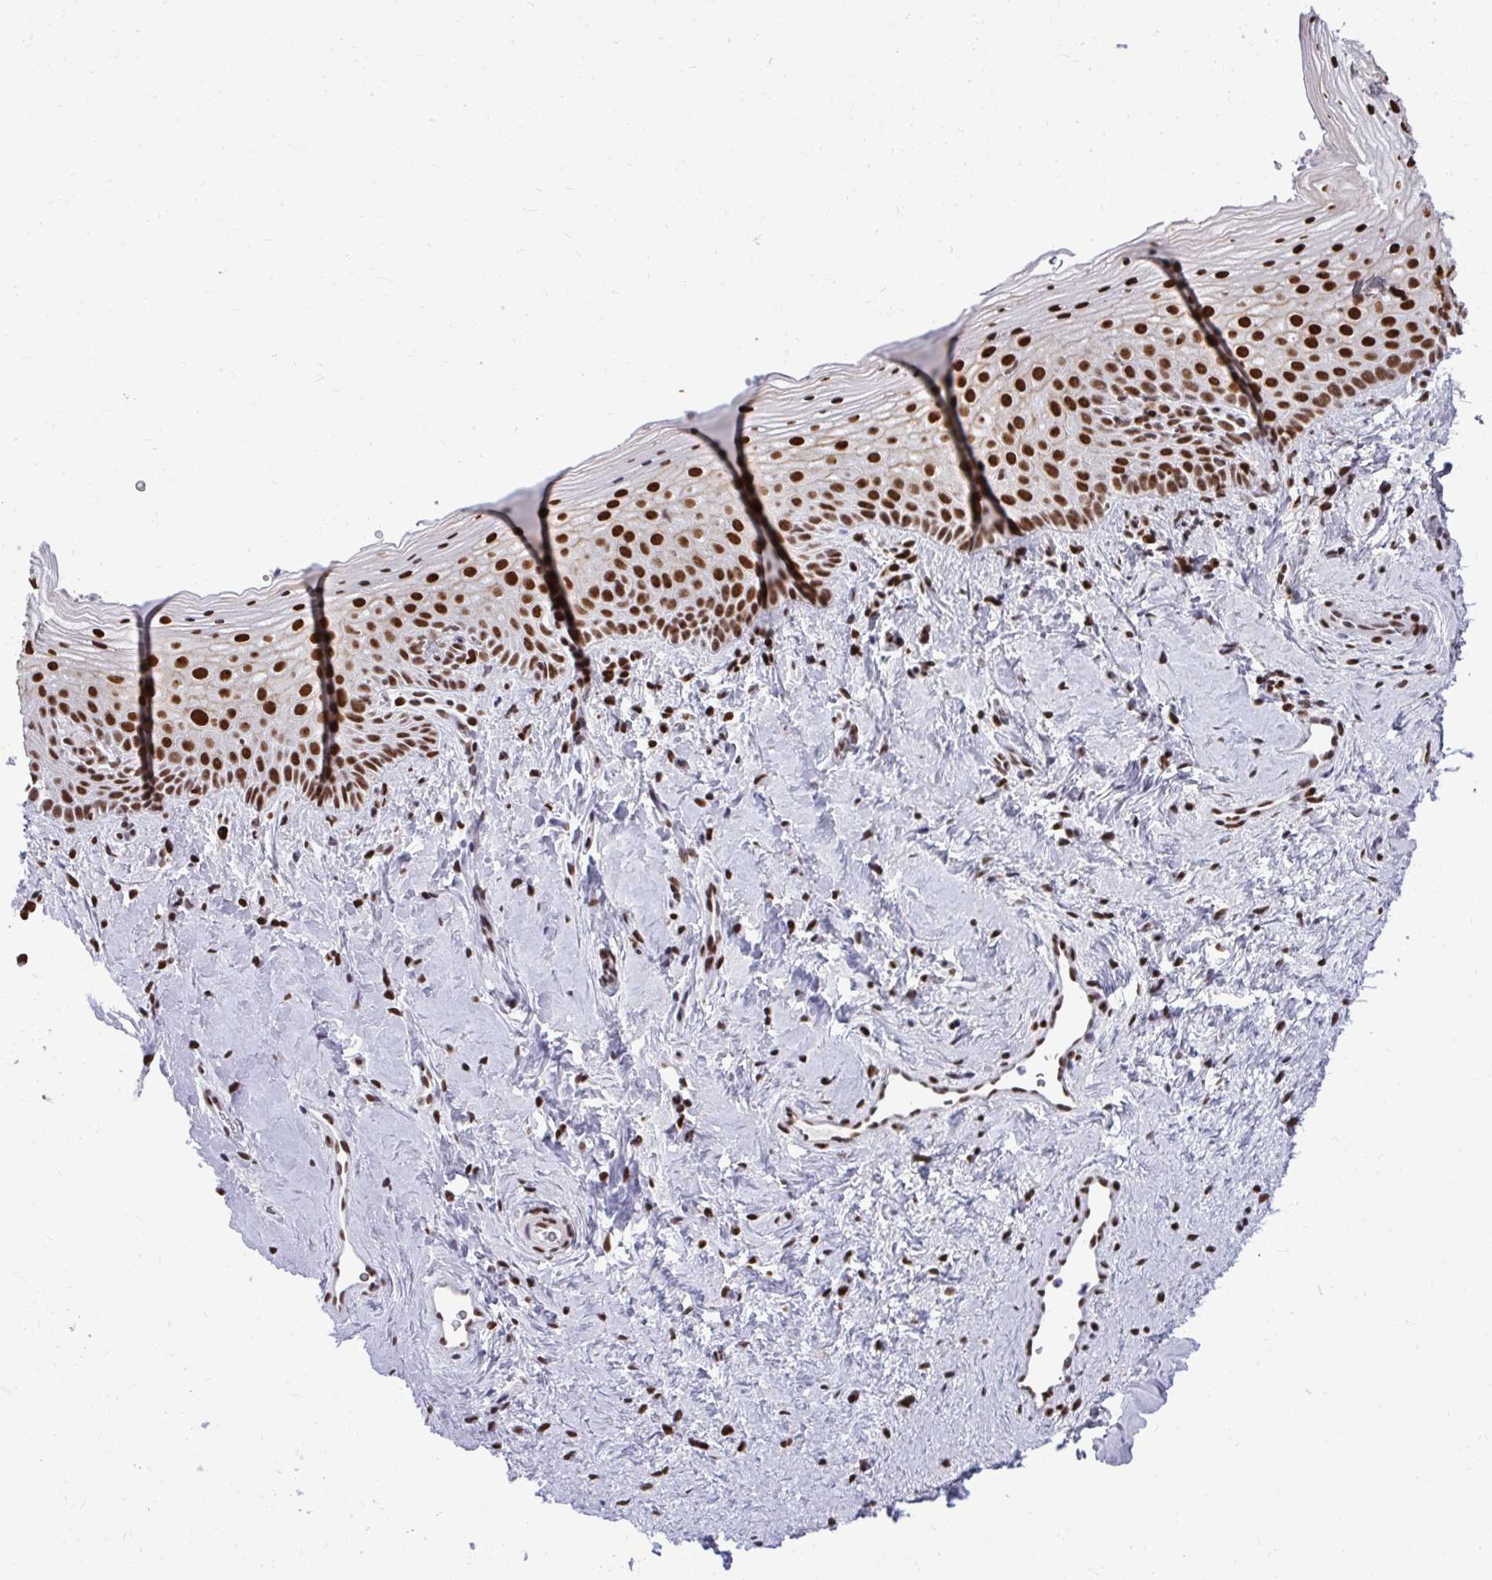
{"staining": {"intensity": "strong", "quantity": ">75%", "location": "nuclear"}, "tissue": "vagina", "cell_type": "Squamous epithelial cells", "image_type": "normal", "snomed": [{"axis": "morphology", "description": "Normal tissue, NOS"}, {"axis": "topography", "description": "Vagina"}], "caption": "Immunohistochemical staining of unremarkable vagina demonstrates strong nuclear protein positivity in approximately >75% of squamous epithelial cells.", "gene": "CDYL", "patient": {"sex": "female", "age": 51}}